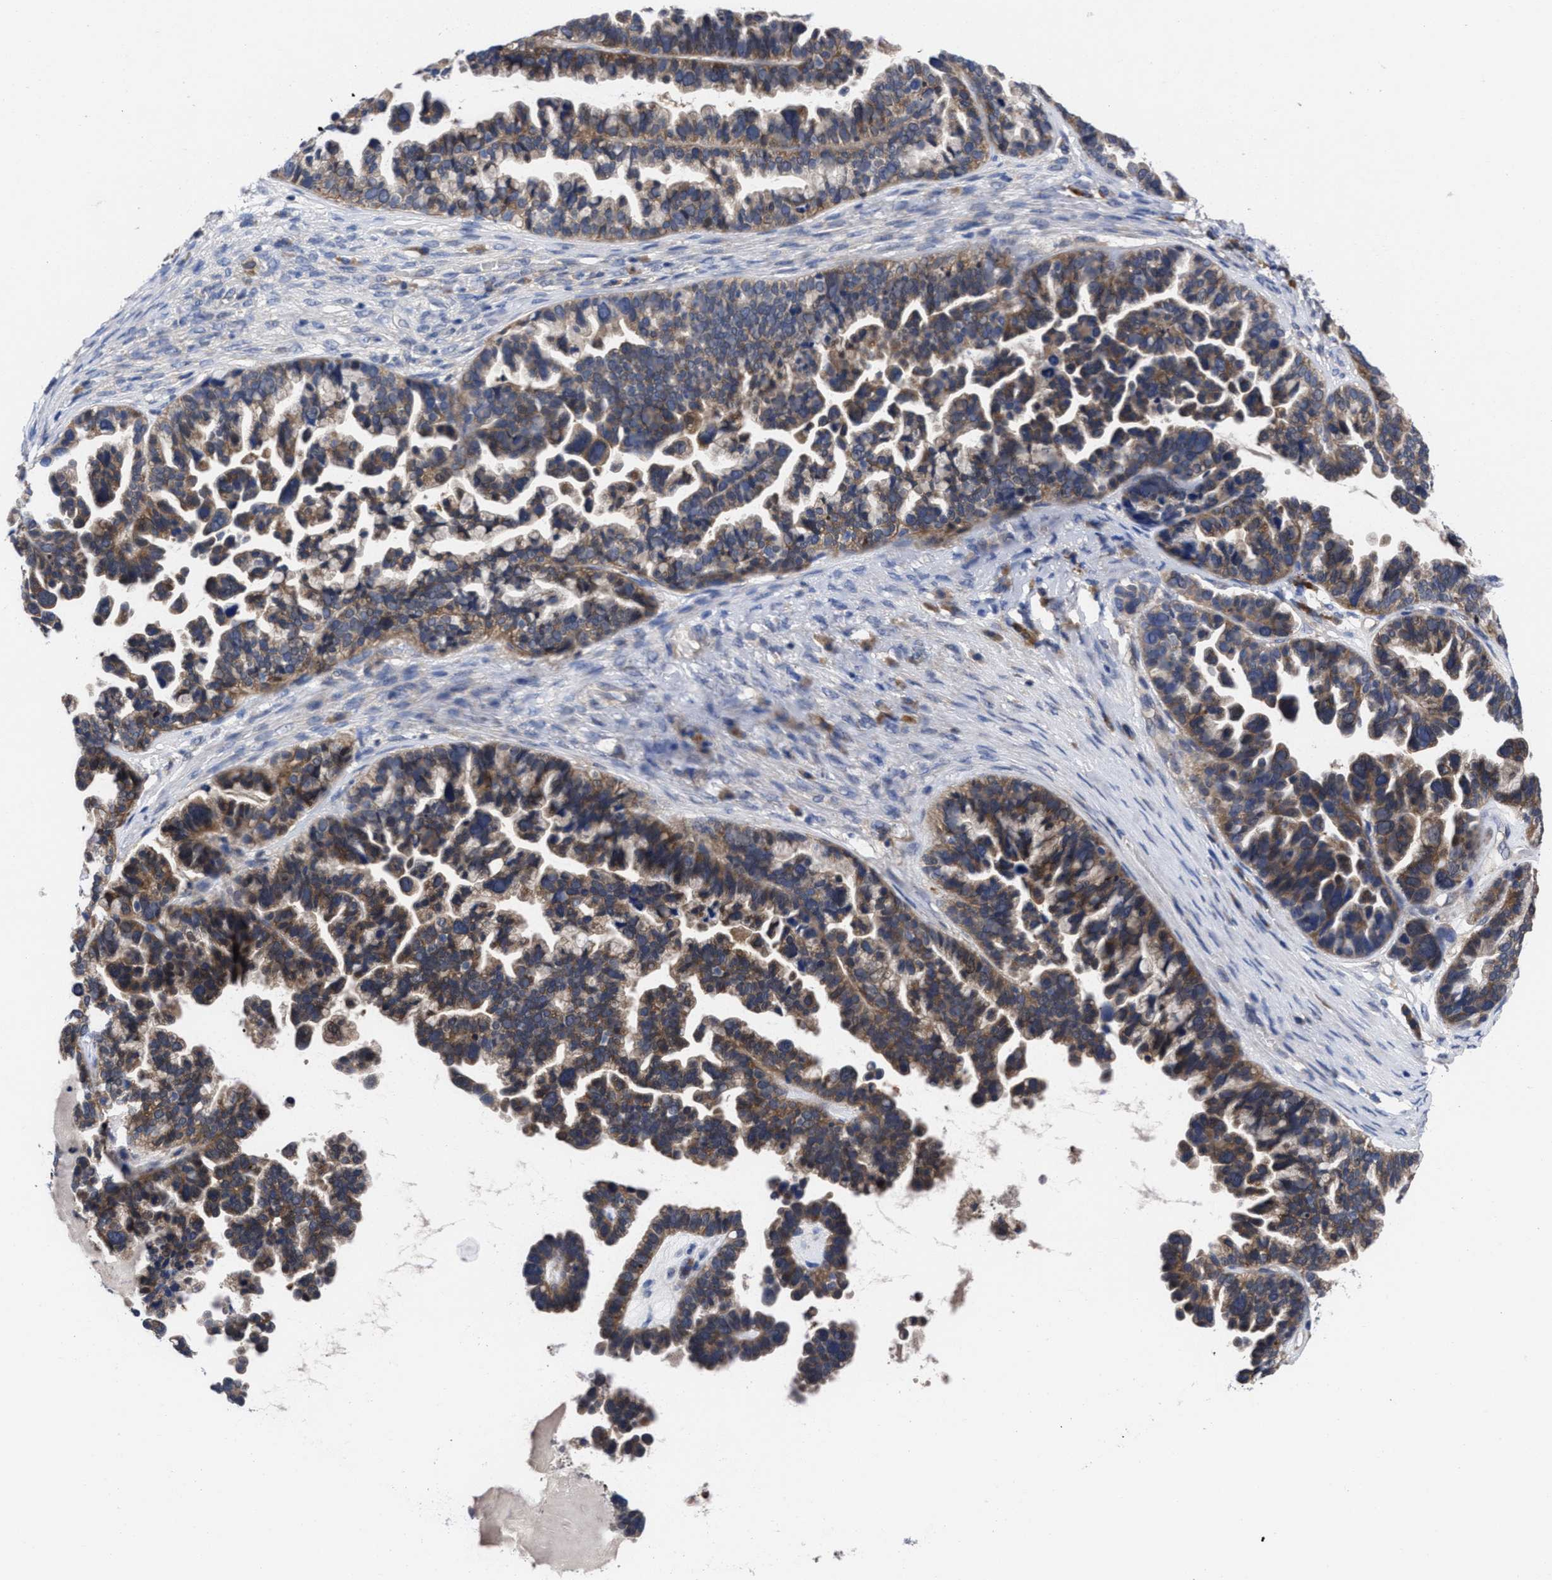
{"staining": {"intensity": "moderate", "quantity": ">75%", "location": "cytoplasmic/membranous"}, "tissue": "ovarian cancer", "cell_type": "Tumor cells", "image_type": "cancer", "snomed": [{"axis": "morphology", "description": "Cystadenocarcinoma, serous, NOS"}, {"axis": "topography", "description": "Ovary"}], "caption": "Immunohistochemical staining of ovarian serous cystadenocarcinoma exhibits medium levels of moderate cytoplasmic/membranous staining in about >75% of tumor cells. (DAB (3,3'-diaminobenzidine) = brown stain, brightfield microscopy at high magnification).", "gene": "TXNDC17", "patient": {"sex": "female", "age": 56}}